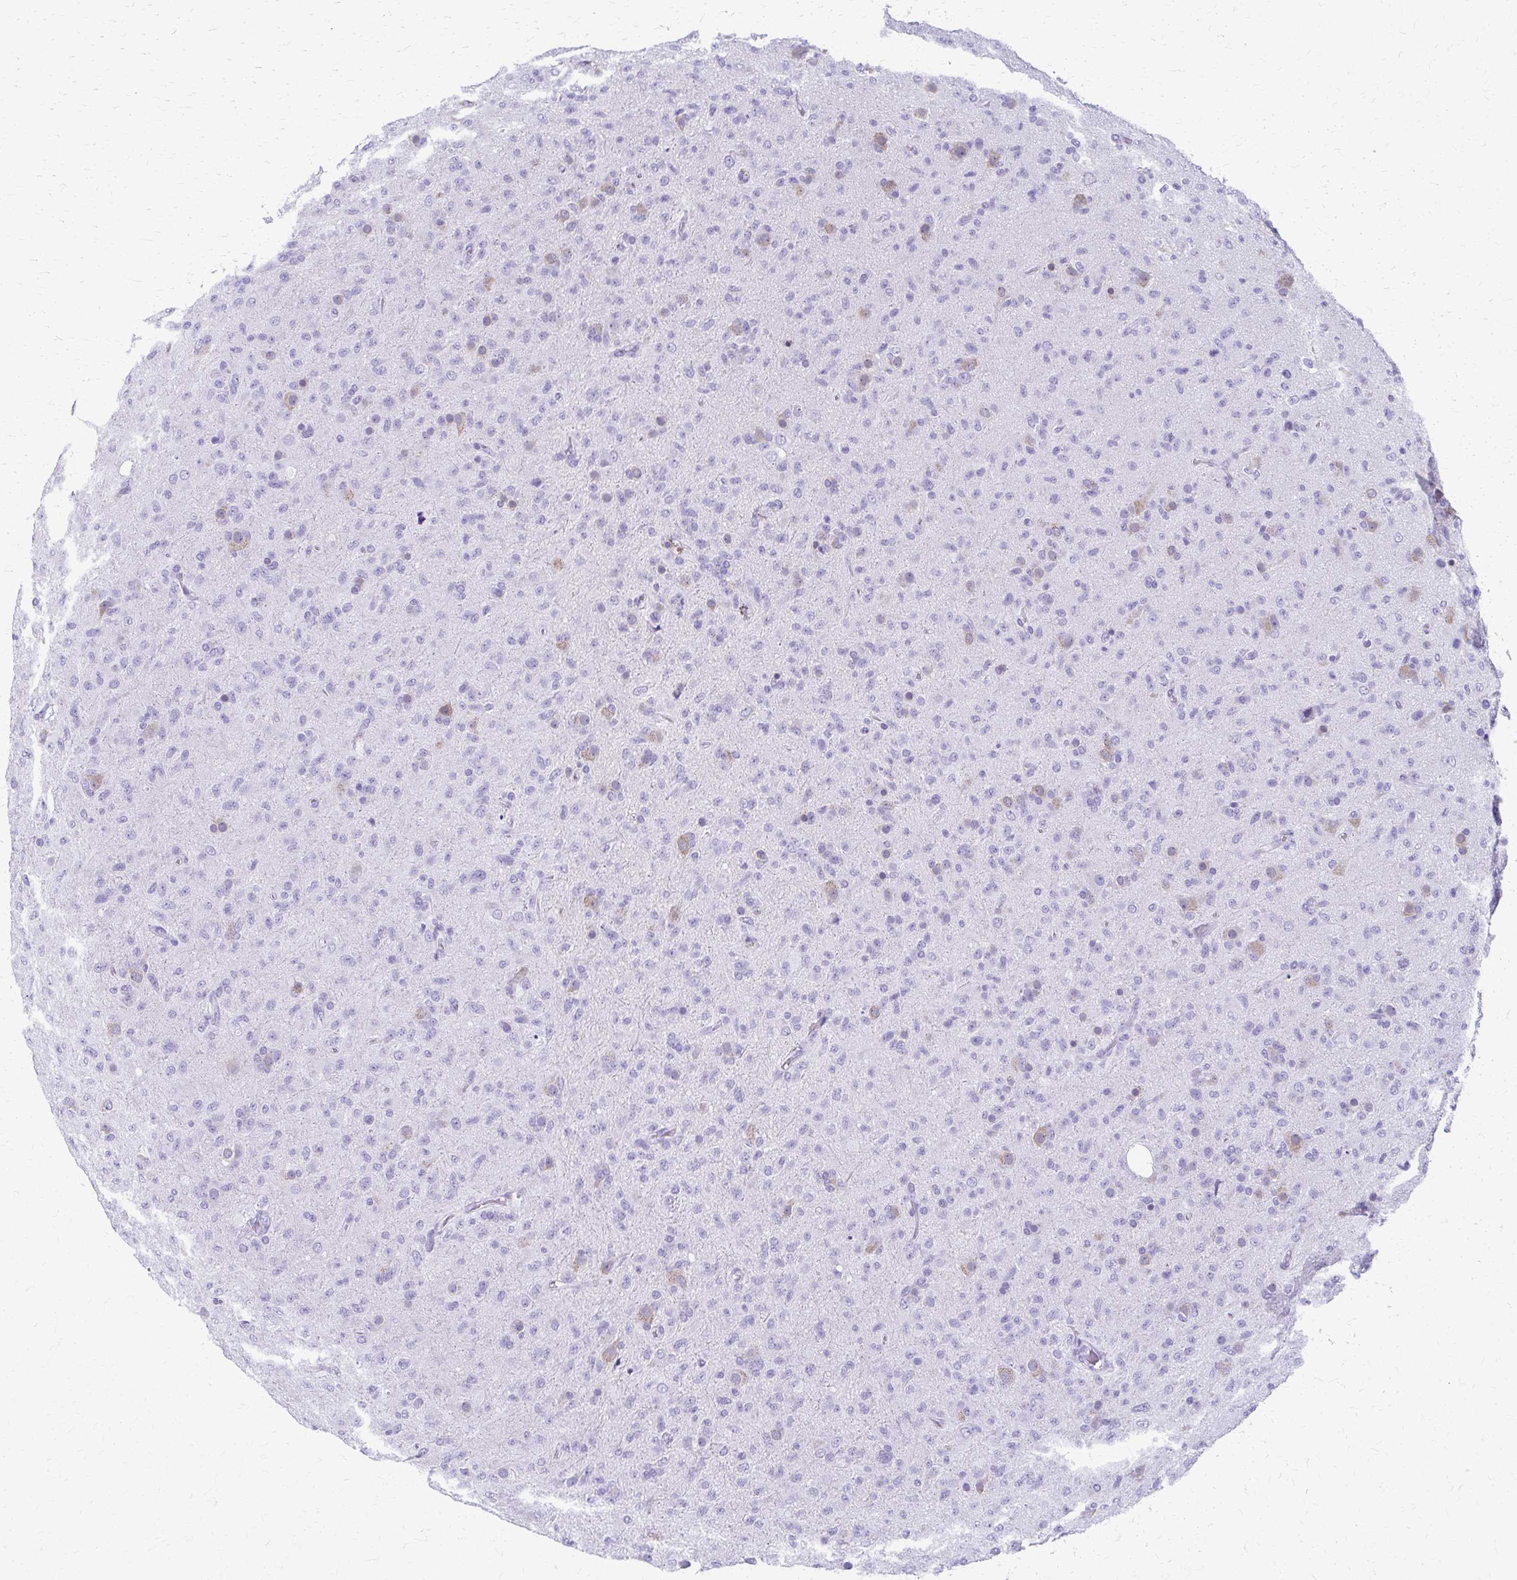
{"staining": {"intensity": "negative", "quantity": "none", "location": "none"}, "tissue": "glioma", "cell_type": "Tumor cells", "image_type": "cancer", "snomed": [{"axis": "morphology", "description": "Glioma, malignant, Low grade"}, {"axis": "topography", "description": "Brain"}], "caption": "The photomicrograph demonstrates no staining of tumor cells in glioma.", "gene": "CELF5", "patient": {"sex": "male", "age": 65}}